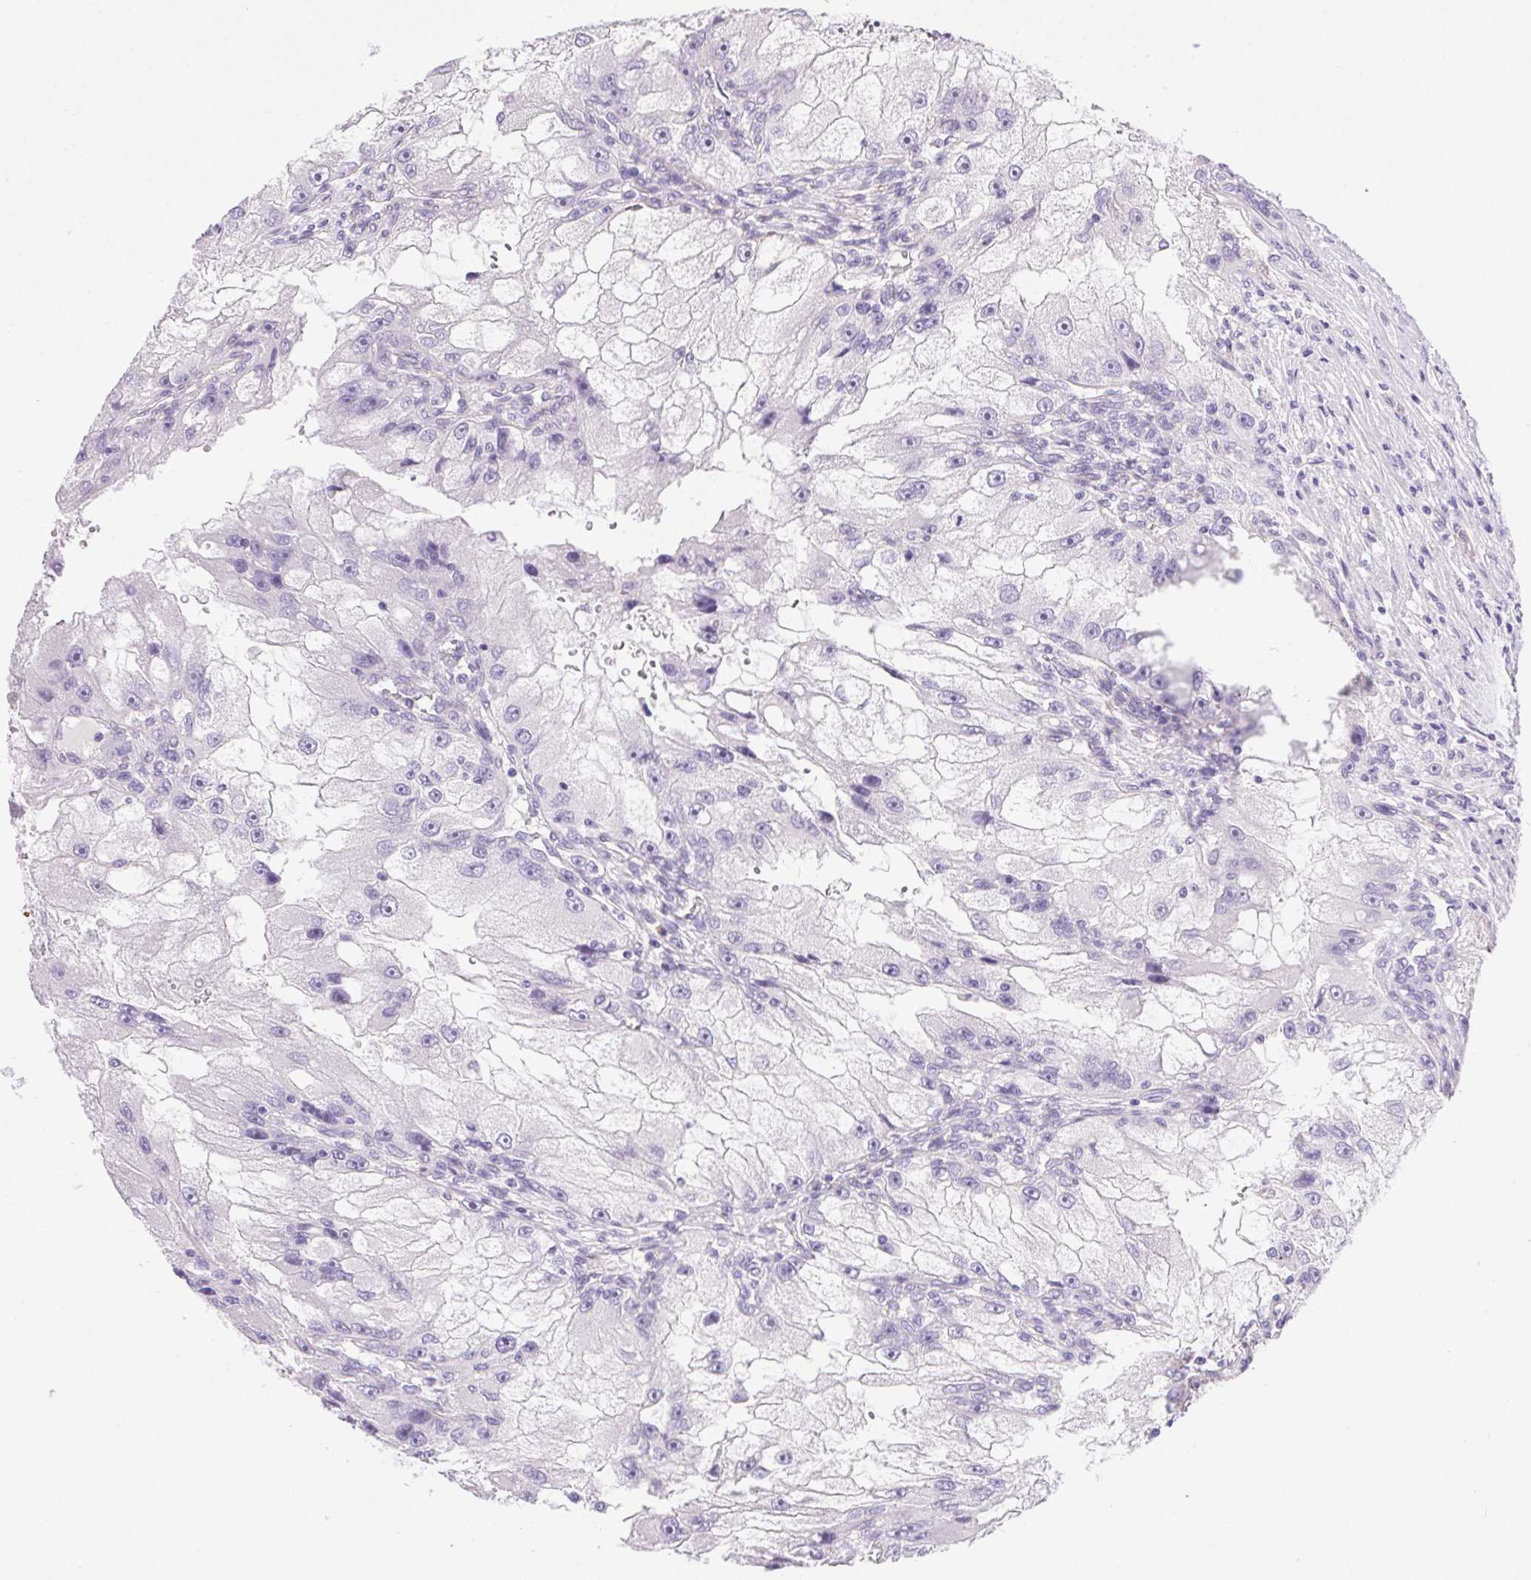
{"staining": {"intensity": "negative", "quantity": "none", "location": "none"}, "tissue": "renal cancer", "cell_type": "Tumor cells", "image_type": "cancer", "snomed": [{"axis": "morphology", "description": "Adenocarcinoma, NOS"}, {"axis": "topography", "description": "Kidney"}], "caption": "An immunohistochemistry photomicrograph of renal adenocarcinoma is shown. There is no staining in tumor cells of renal adenocarcinoma. (DAB immunohistochemistry visualized using brightfield microscopy, high magnification).", "gene": "SHCBP1L", "patient": {"sex": "male", "age": 63}}